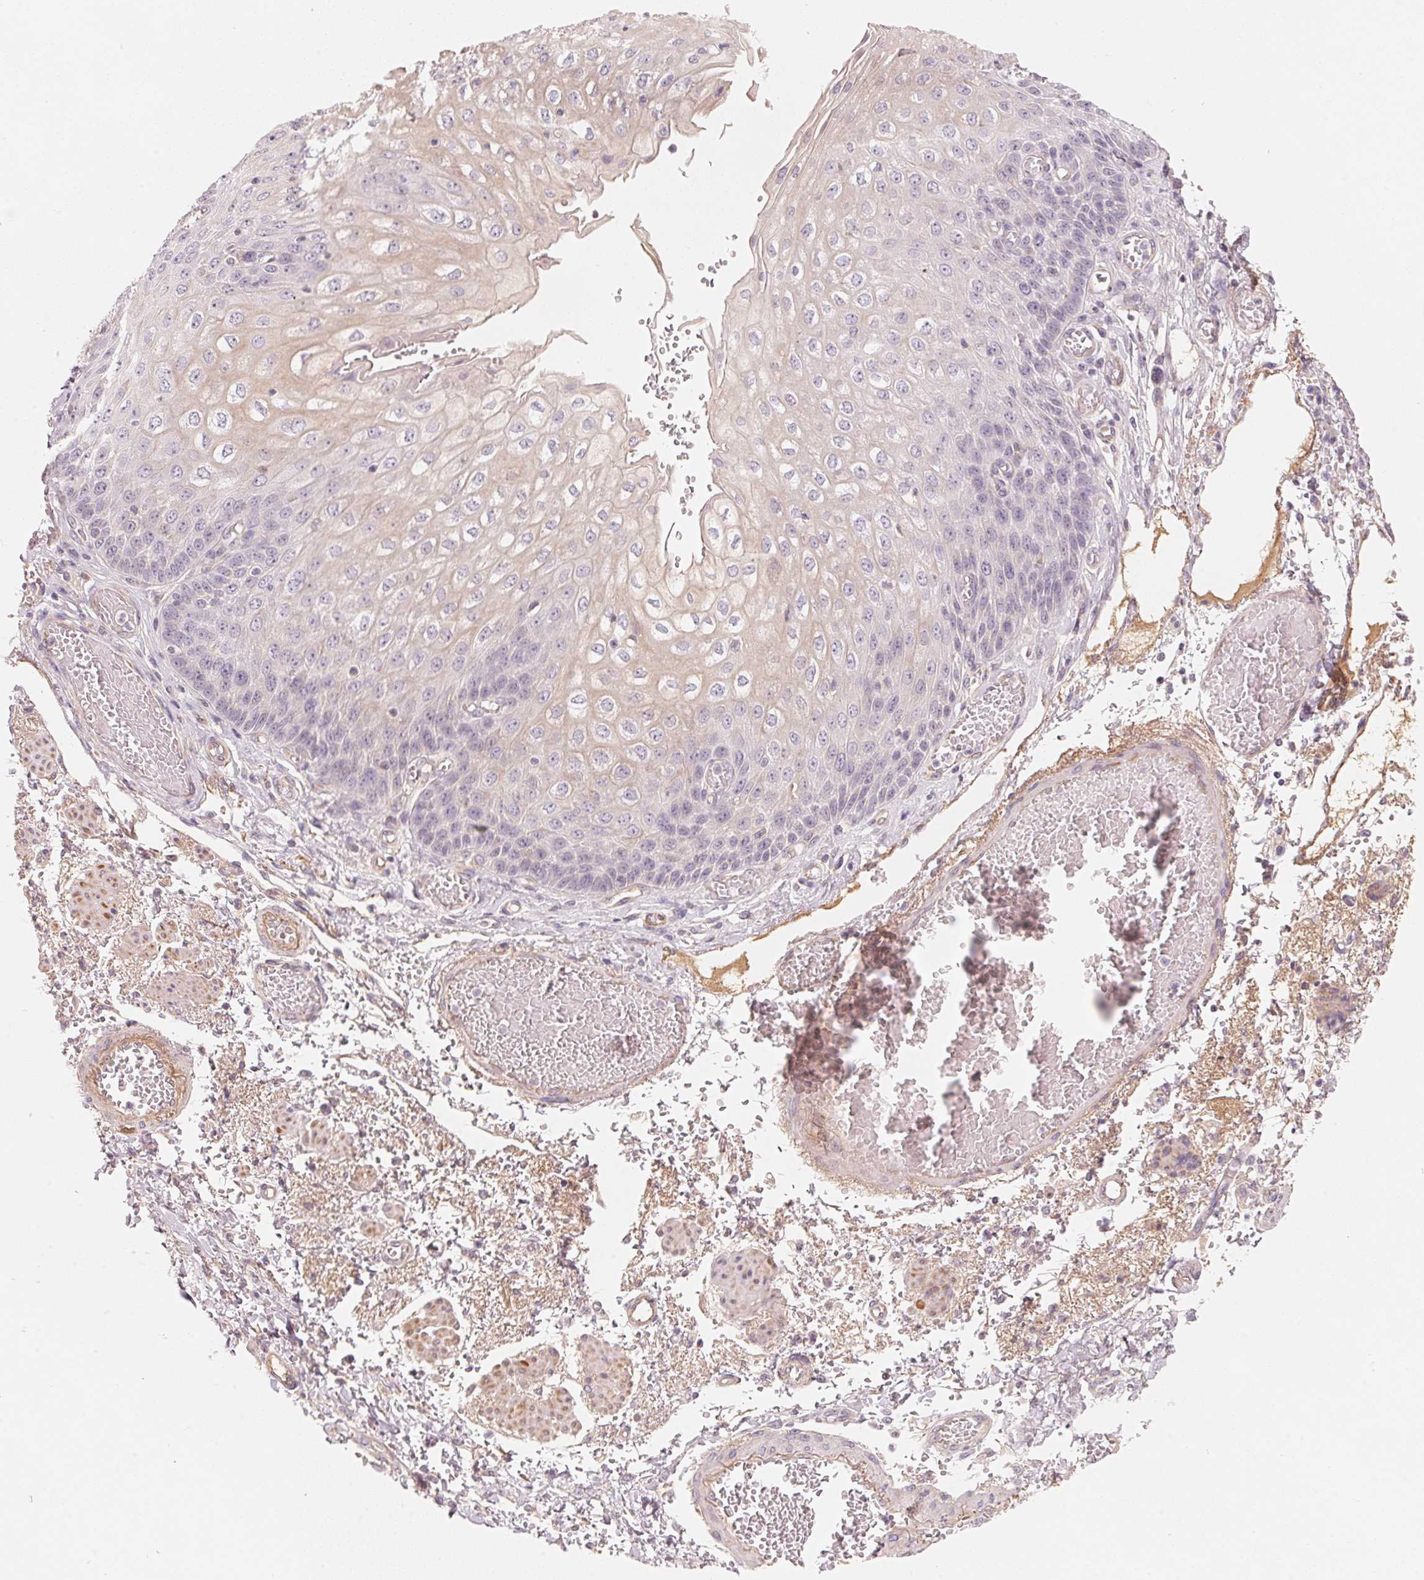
{"staining": {"intensity": "negative", "quantity": "none", "location": "none"}, "tissue": "esophagus", "cell_type": "Squamous epithelial cells", "image_type": "normal", "snomed": [{"axis": "morphology", "description": "Normal tissue, NOS"}, {"axis": "morphology", "description": "Adenocarcinoma, NOS"}, {"axis": "topography", "description": "Esophagus"}], "caption": "Immunohistochemical staining of unremarkable human esophagus demonstrates no significant expression in squamous epithelial cells.", "gene": "CFHR2", "patient": {"sex": "male", "age": 81}}